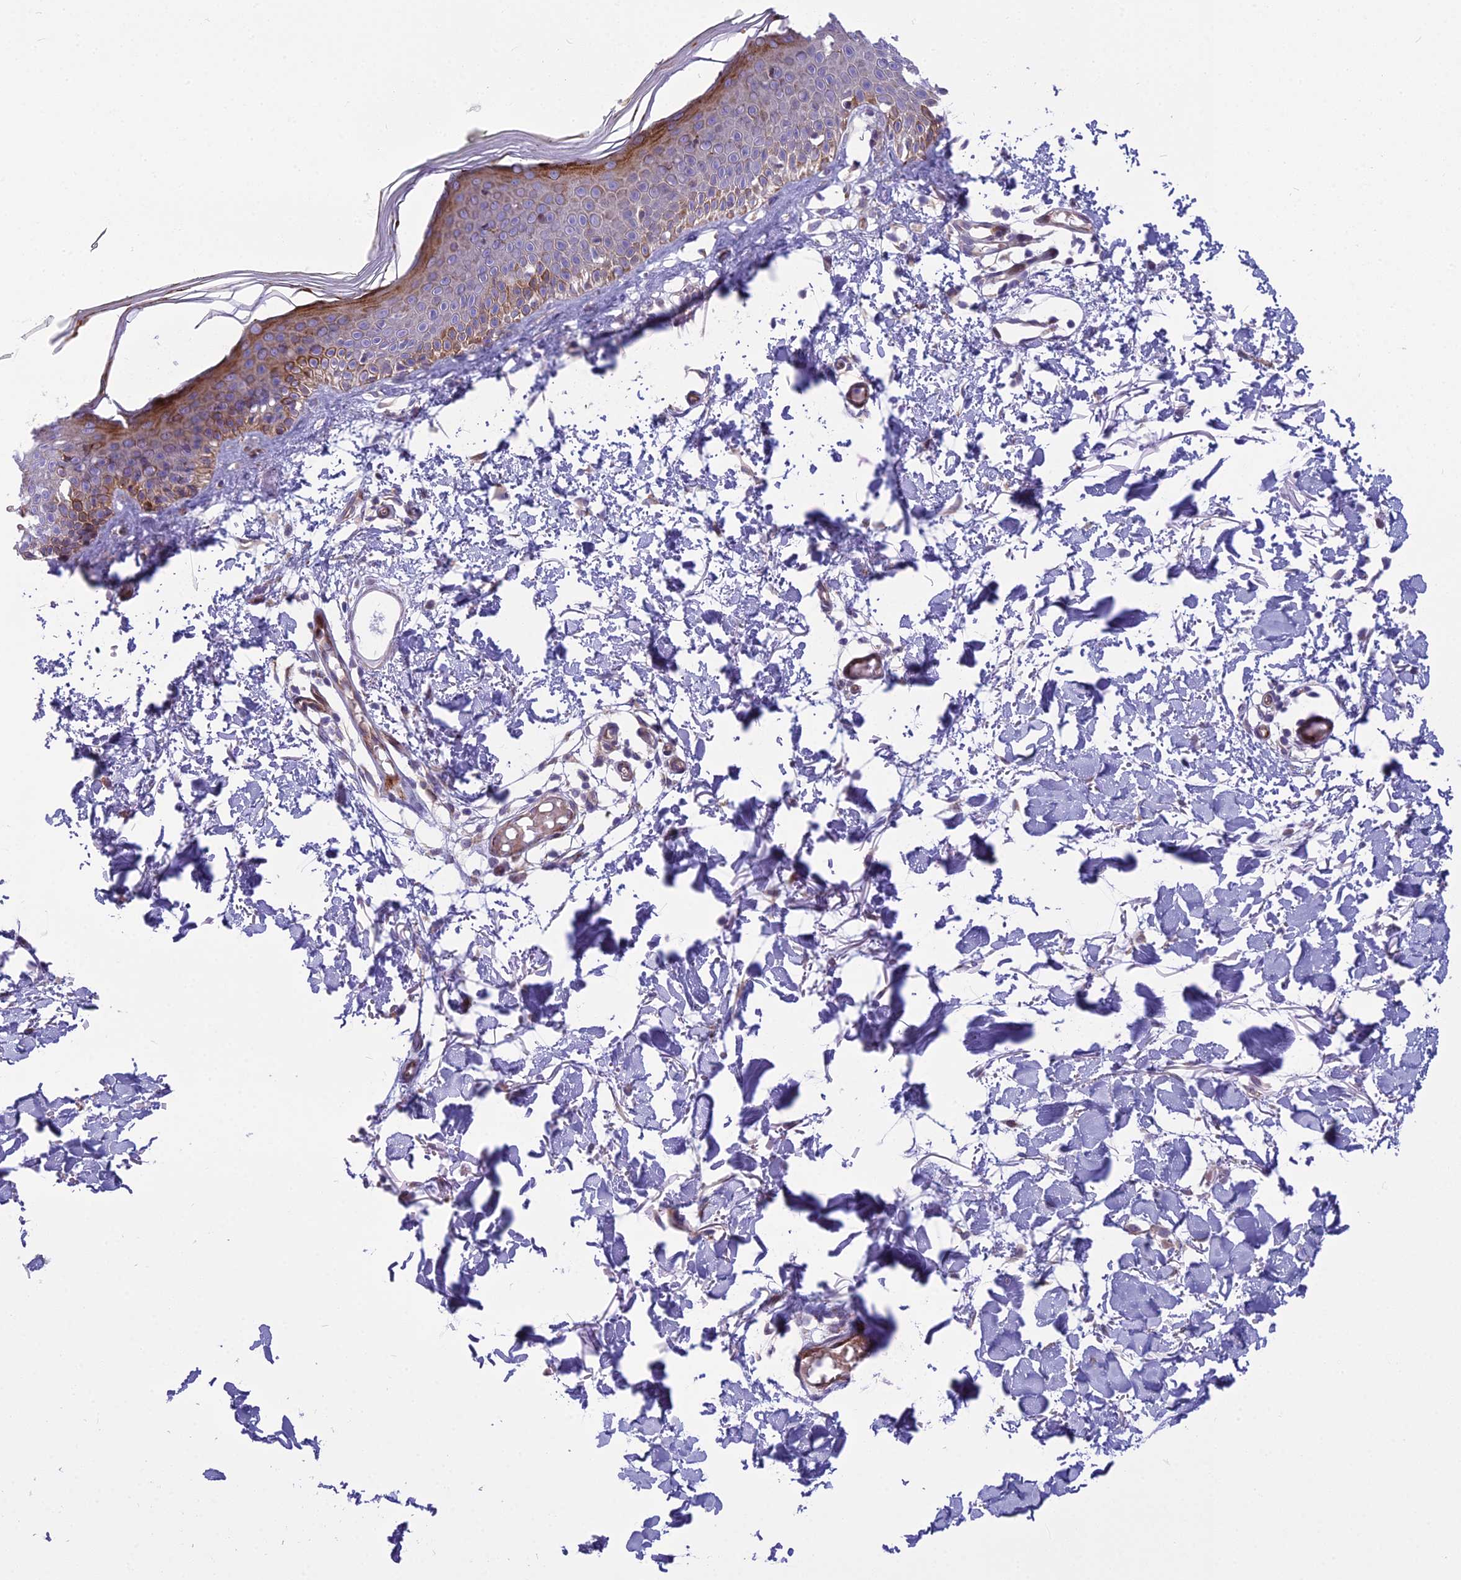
{"staining": {"intensity": "negative", "quantity": "none", "location": "none"}, "tissue": "skin", "cell_type": "Fibroblasts", "image_type": "normal", "snomed": [{"axis": "morphology", "description": "Normal tissue, NOS"}, {"axis": "topography", "description": "Skin"}], "caption": "Immunohistochemistry of normal human skin displays no expression in fibroblasts.", "gene": "PCDHB14", "patient": {"sex": "male", "age": 62}}